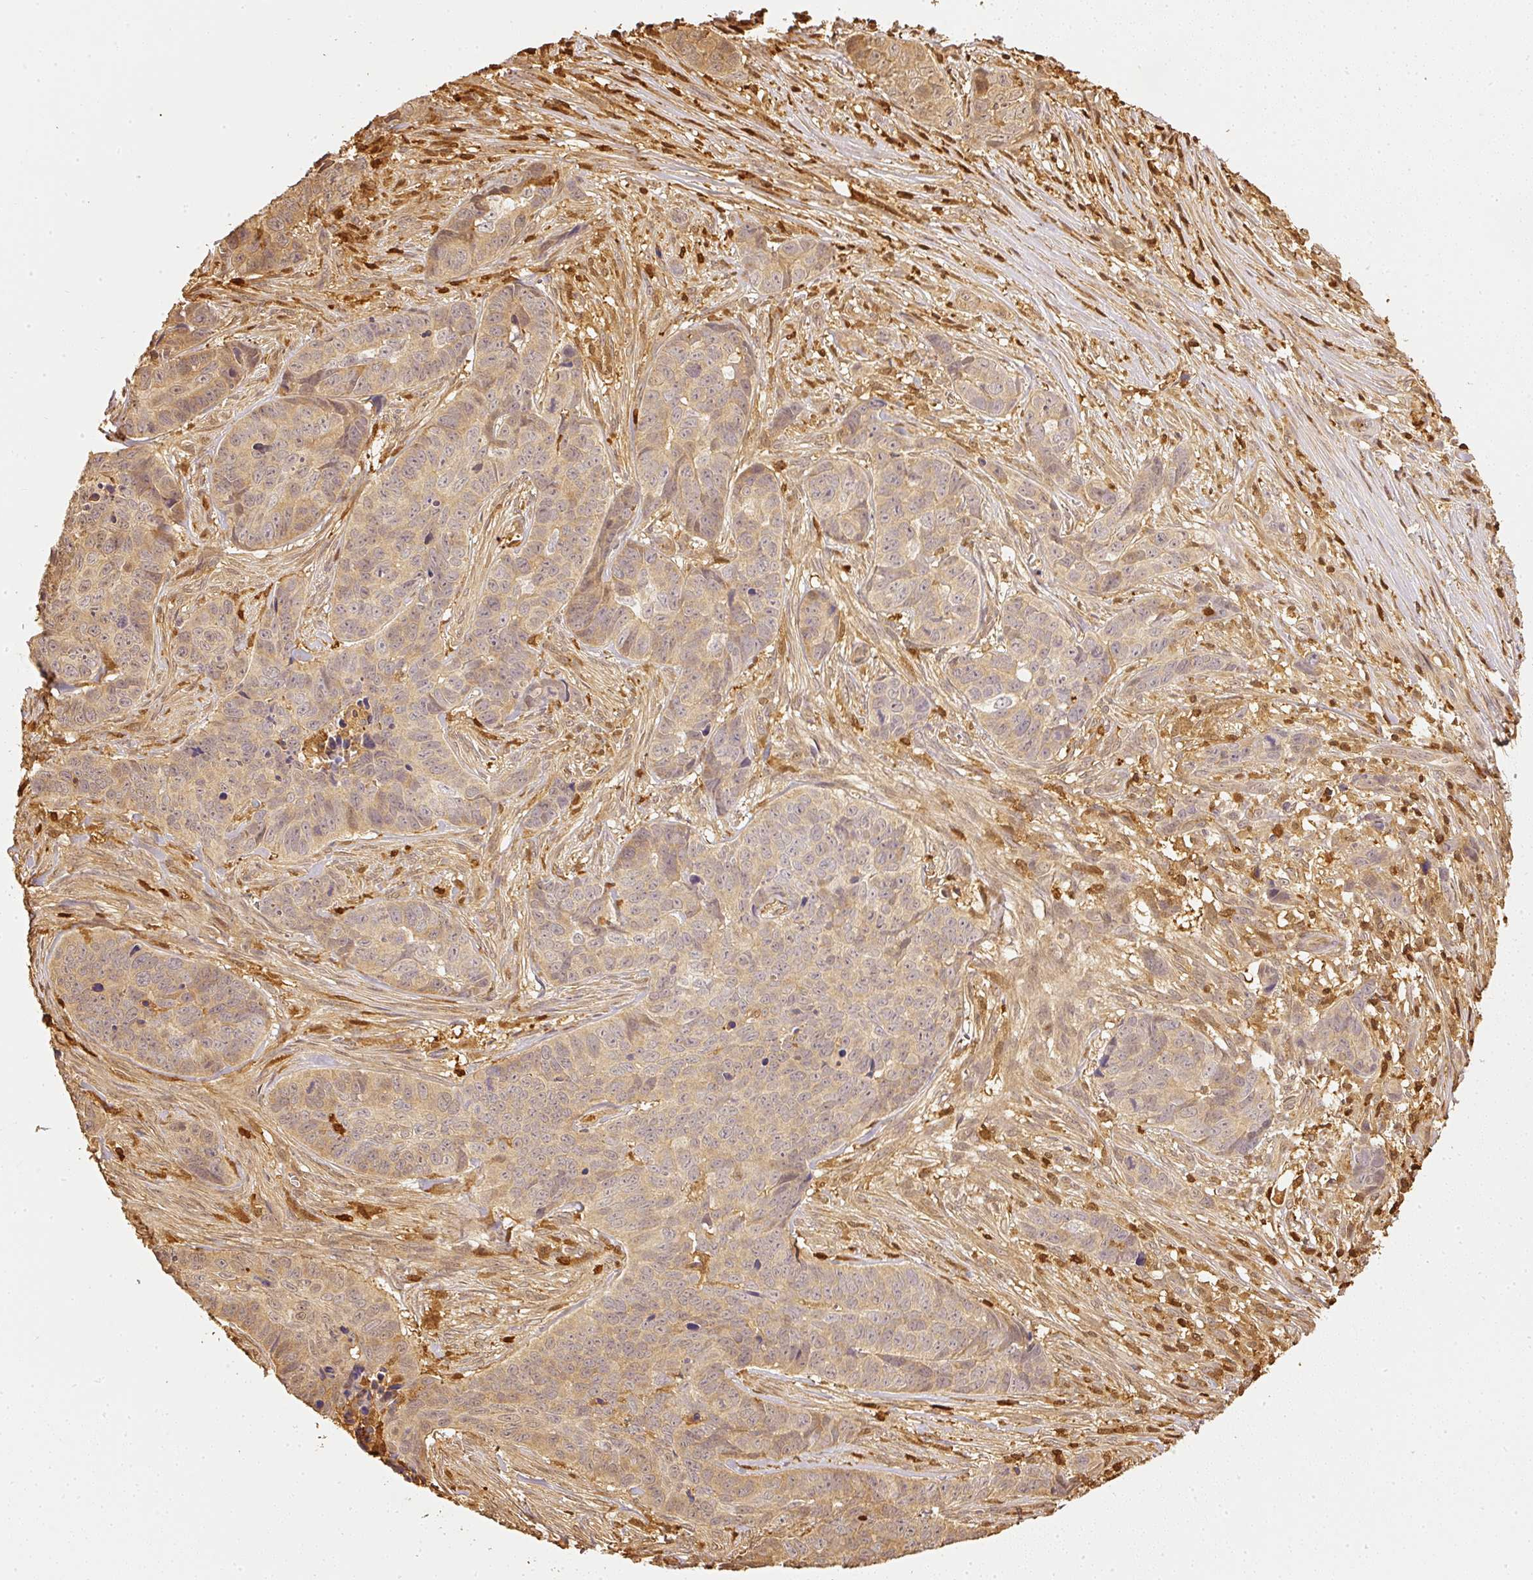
{"staining": {"intensity": "weak", "quantity": ">75%", "location": "cytoplasmic/membranous"}, "tissue": "skin cancer", "cell_type": "Tumor cells", "image_type": "cancer", "snomed": [{"axis": "morphology", "description": "Basal cell carcinoma"}, {"axis": "topography", "description": "Skin"}], "caption": "Basal cell carcinoma (skin) stained with immunohistochemistry demonstrates weak cytoplasmic/membranous expression in approximately >75% of tumor cells.", "gene": "PFN1", "patient": {"sex": "female", "age": 82}}